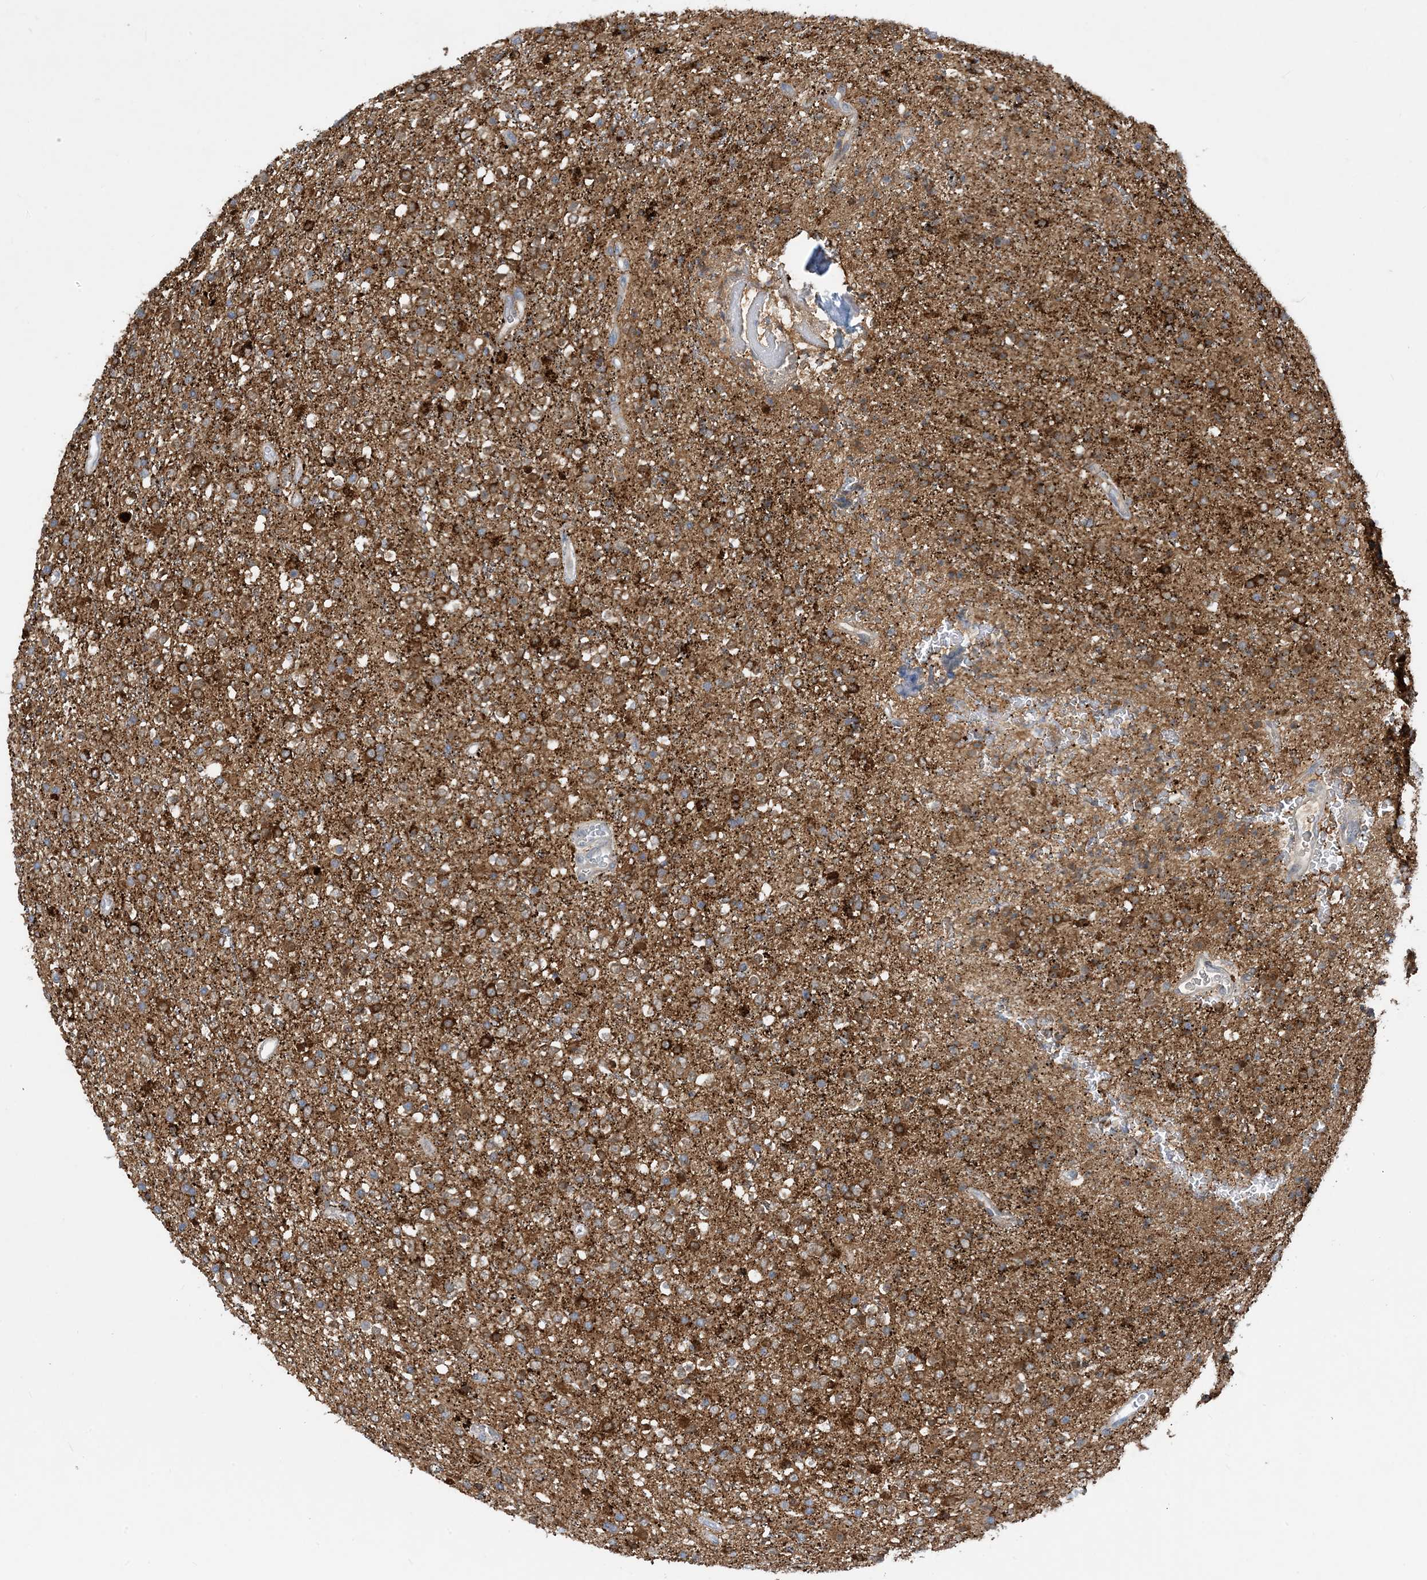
{"staining": {"intensity": "moderate", "quantity": ">75%", "location": "cytoplasmic/membranous"}, "tissue": "glioma", "cell_type": "Tumor cells", "image_type": "cancer", "snomed": [{"axis": "morphology", "description": "Glioma, malignant, High grade"}, {"axis": "topography", "description": "Brain"}], "caption": "The histopathology image reveals a brown stain indicating the presence of a protein in the cytoplasmic/membranous of tumor cells in malignant glioma (high-grade).", "gene": "EIF2A", "patient": {"sex": "male", "age": 34}}